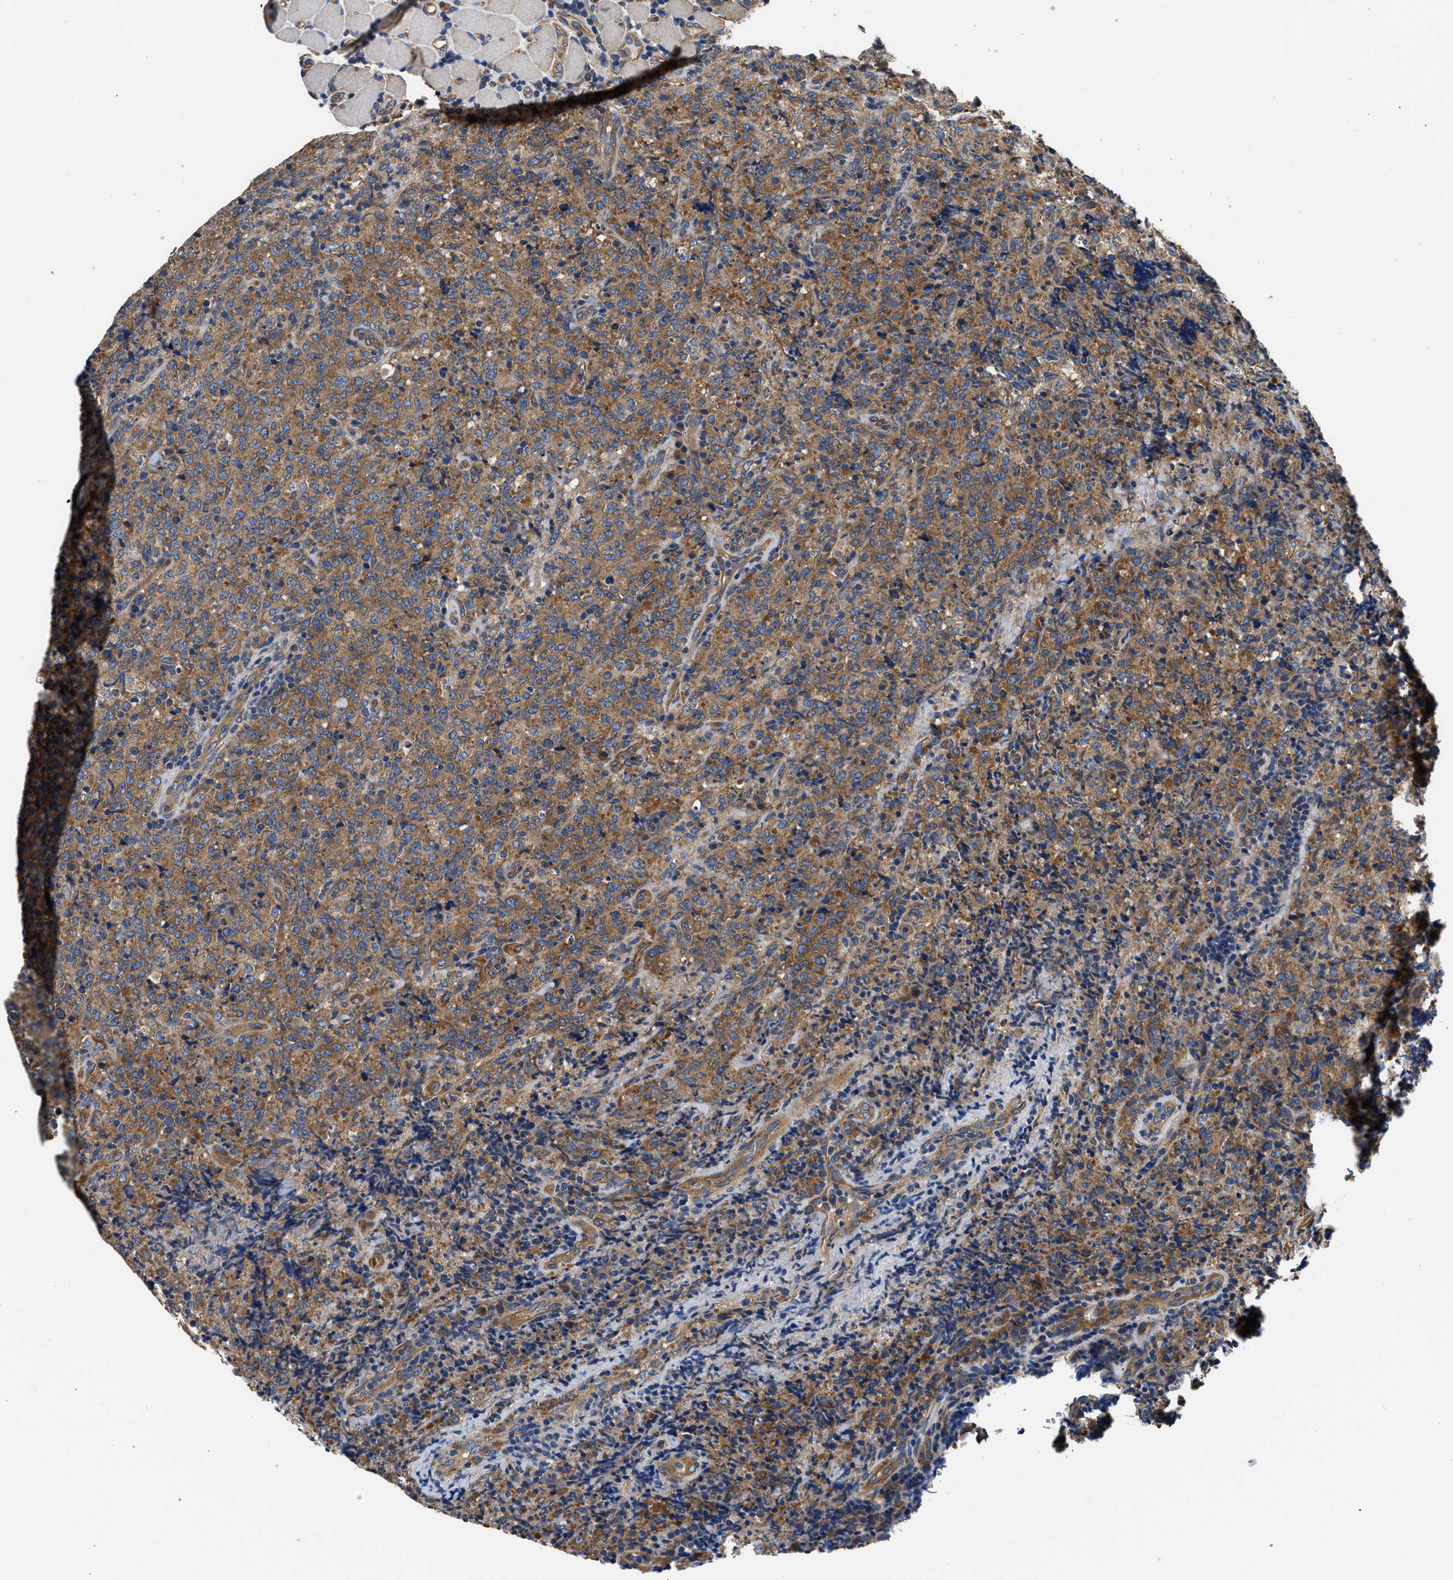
{"staining": {"intensity": "moderate", "quantity": ">75%", "location": "cytoplasmic/membranous"}, "tissue": "lymphoma", "cell_type": "Tumor cells", "image_type": "cancer", "snomed": [{"axis": "morphology", "description": "Malignant lymphoma, non-Hodgkin's type, High grade"}, {"axis": "topography", "description": "Tonsil"}], "caption": "A high-resolution photomicrograph shows immunohistochemistry staining of lymphoma, which demonstrates moderate cytoplasmic/membranous staining in approximately >75% of tumor cells.", "gene": "CSDE1", "patient": {"sex": "female", "age": 36}}